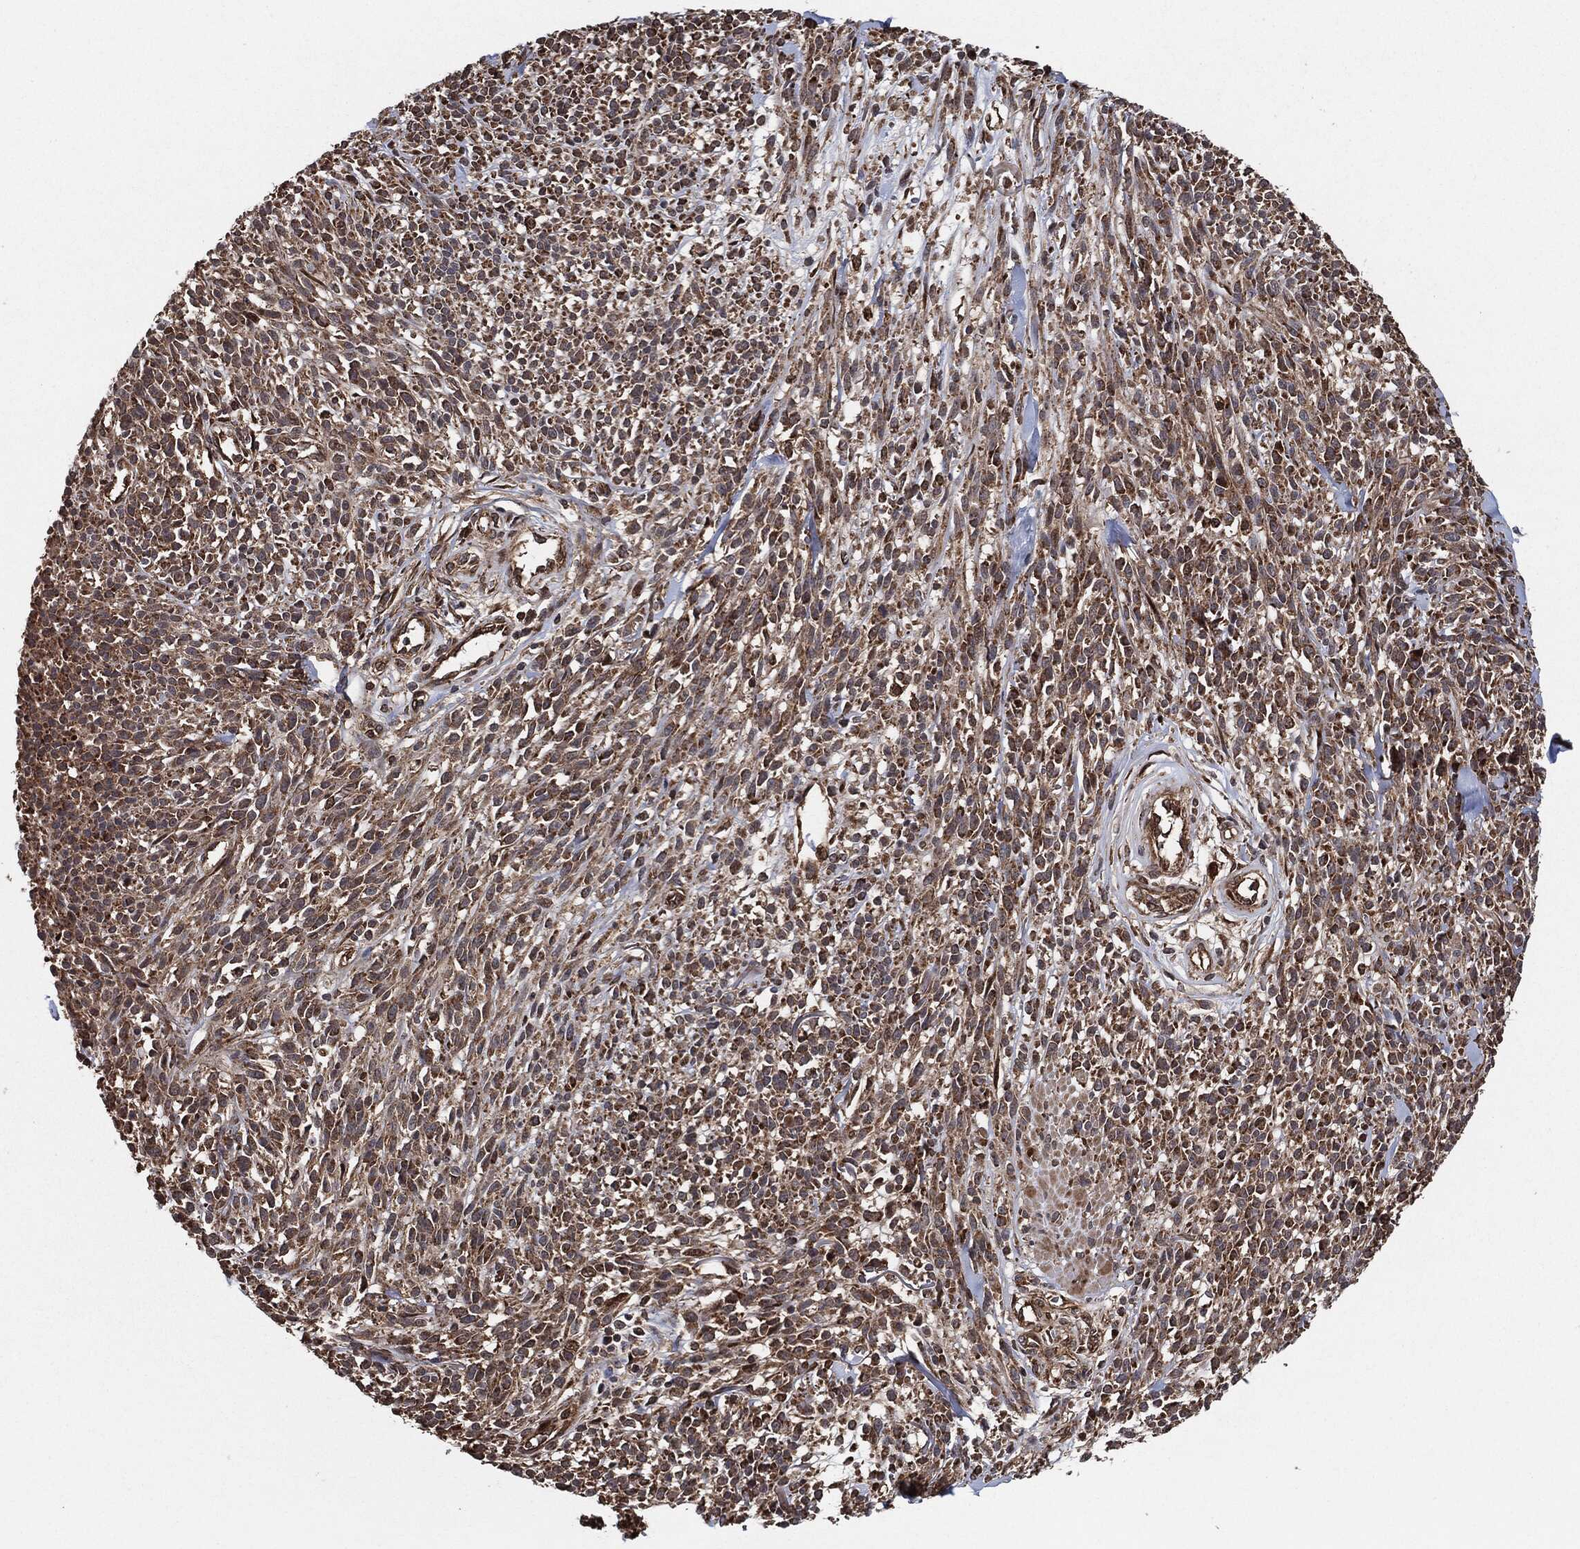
{"staining": {"intensity": "moderate", "quantity": ">75%", "location": "cytoplasmic/membranous"}, "tissue": "melanoma", "cell_type": "Tumor cells", "image_type": "cancer", "snomed": [{"axis": "morphology", "description": "Malignant melanoma, NOS"}, {"axis": "topography", "description": "Skin"}, {"axis": "topography", "description": "Skin of trunk"}], "caption": "Malignant melanoma stained with DAB immunohistochemistry demonstrates medium levels of moderate cytoplasmic/membranous staining in approximately >75% of tumor cells.", "gene": "BCAR1", "patient": {"sex": "male", "age": 74}}